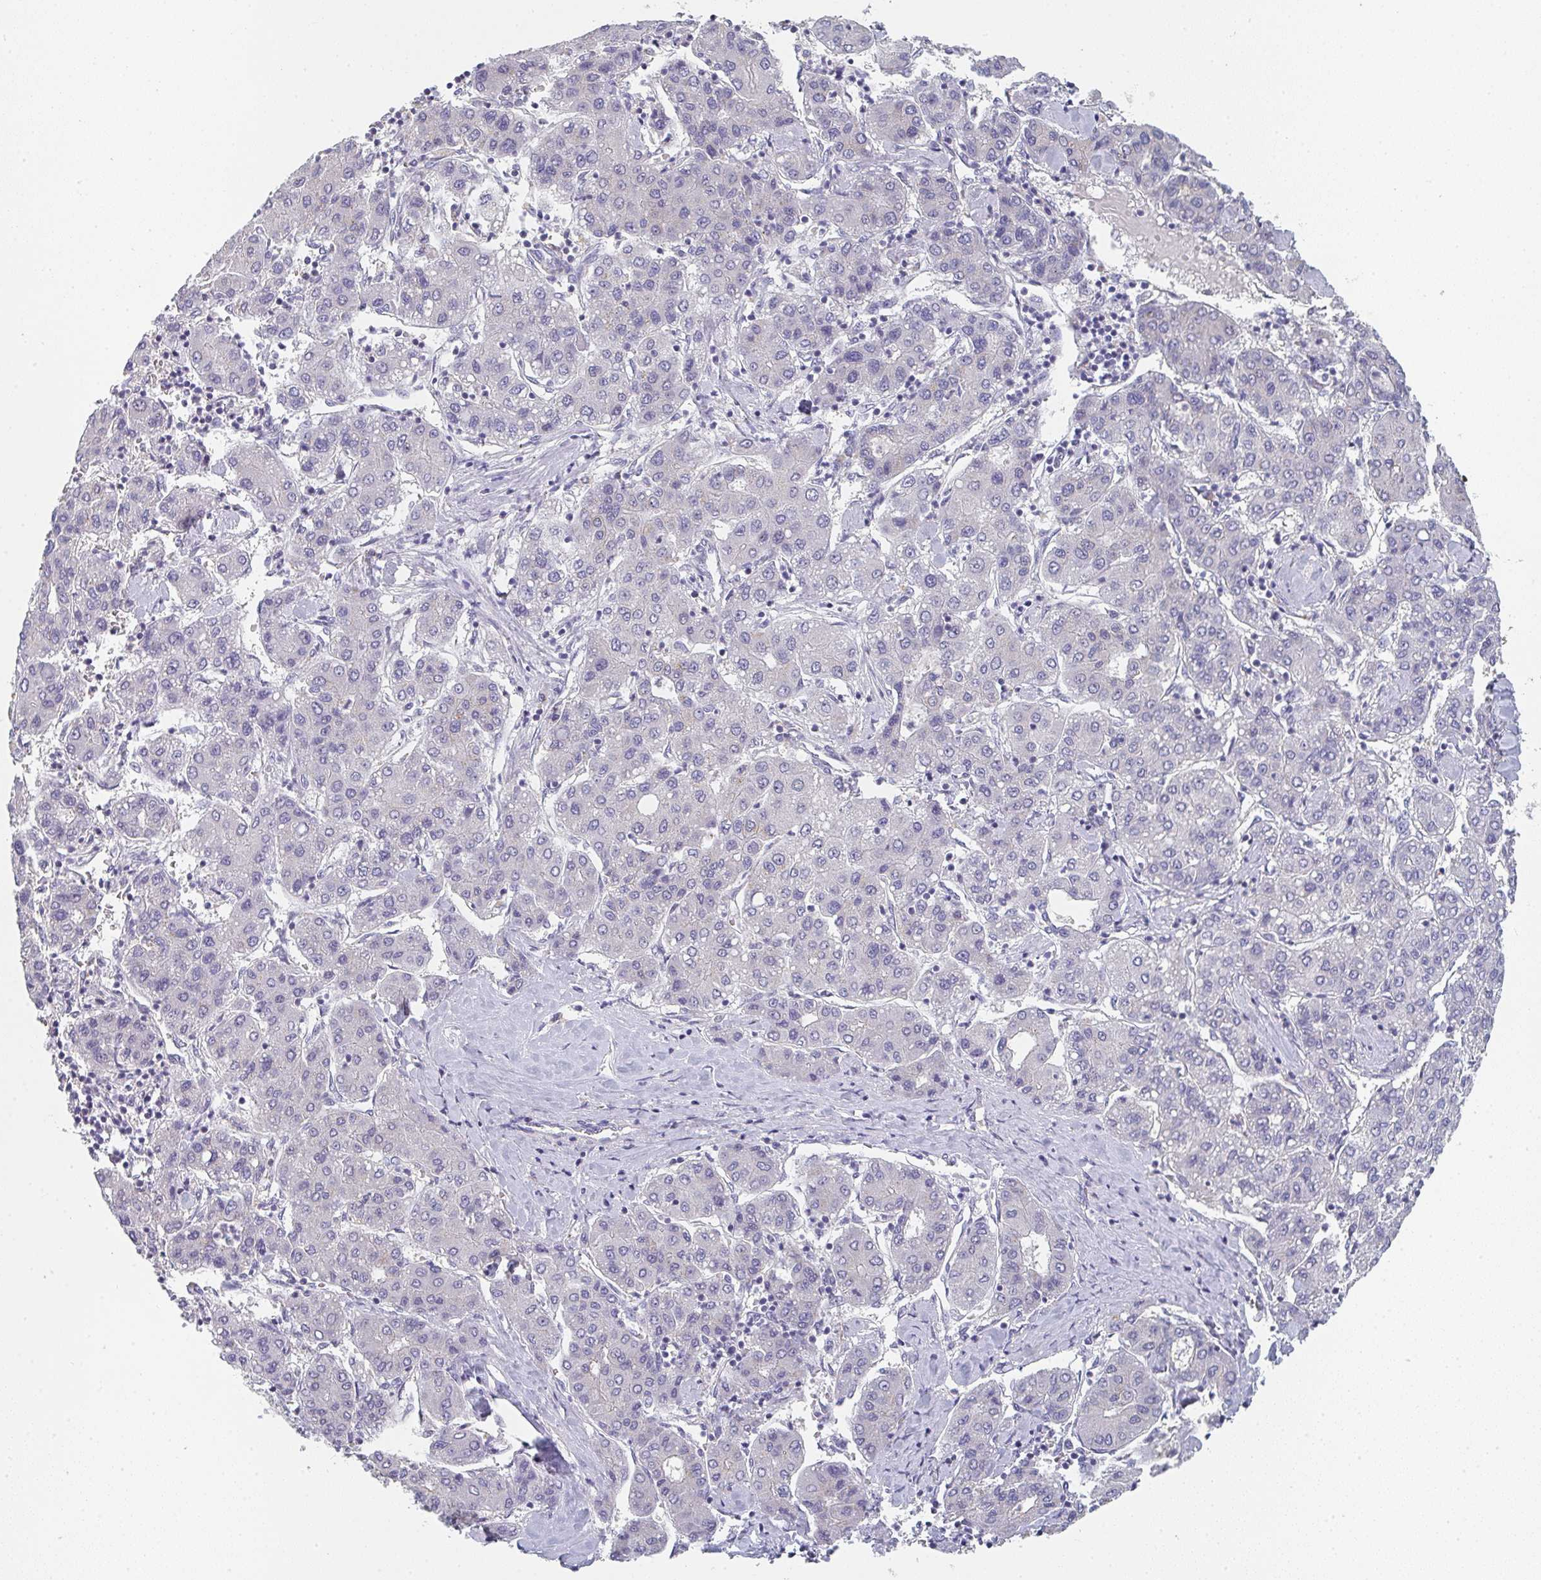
{"staining": {"intensity": "negative", "quantity": "none", "location": "none"}, "tissue": "liver cancer", "cell_type": "Tumor cells", "image_type": "cancer", "snomed": [{"axis": "morphology", "description": "Carcinoma, Hepatocellular, NOS"}, {"axis": "topography", "description": "Liver"}], "caption": "This is an immunohistochemistry photomicrograph of liver cancer (hepatocellular carcinoma). There is no expression in tumor cells.", "gene": "CHMP5", "patient": {"sex": "male", "age": 65}}